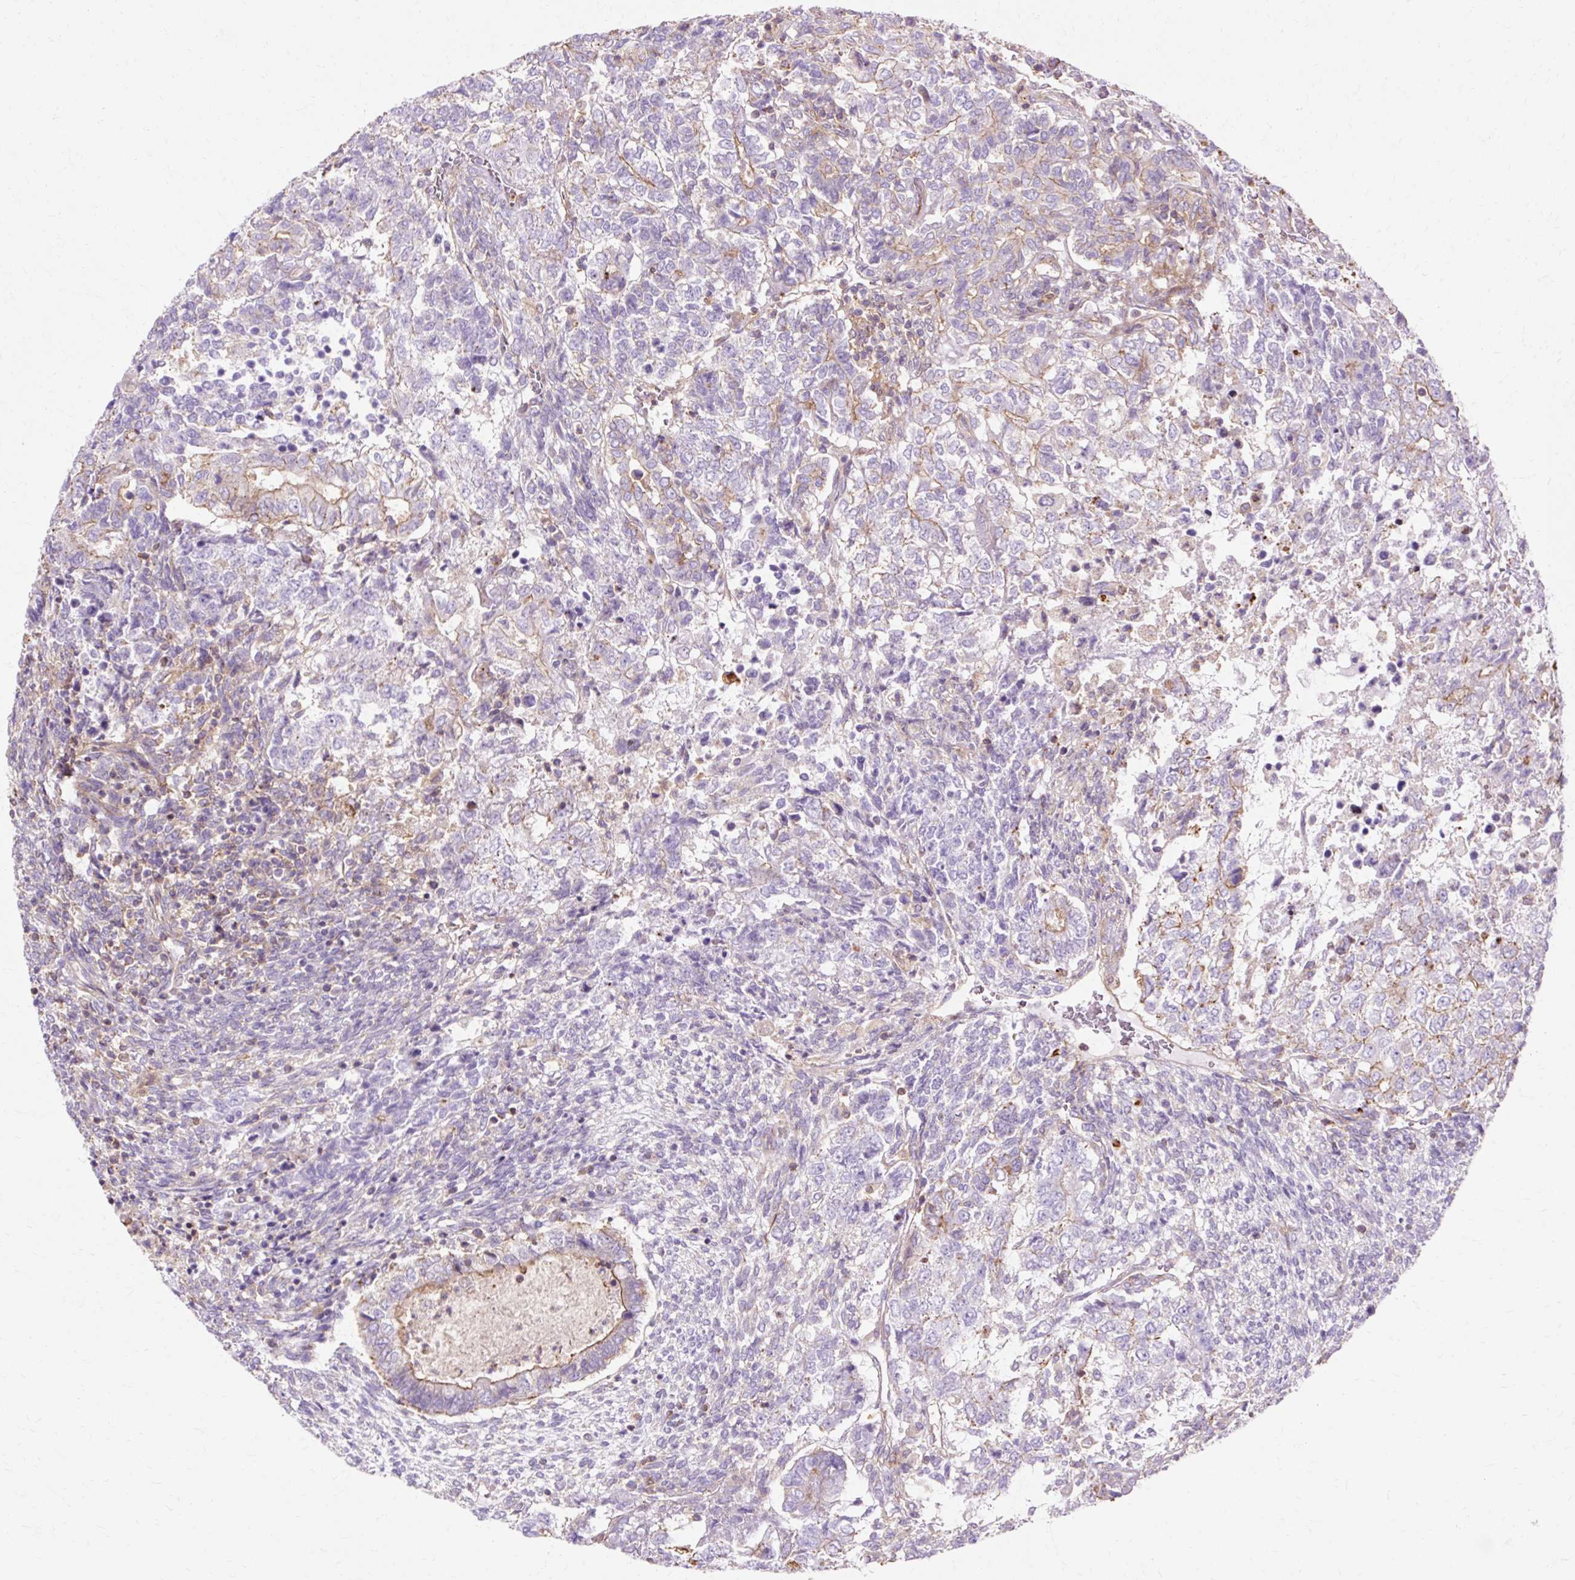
{"staining": {"intensity": "moderate", "quantity": "<25%", "location": "cytoplasmic/membranous"}, "tissue": "testis cancer", "cell_type": "Tumor cells", "image_type": "cancer", "snomed": [{"axis": "morphology", "description": "Carcinoma, Embryonal, NOS"}, {"axis": "topography", "description": "Testis"}], "caption": "DAB (3,3'-diaminobenzidine) immunohistochemical staining of human embryonal carcinoma (testis) displays moderate cytoplasmic/membranous protein expression in approximately <25% of tumor cells. (DAB IHC, brown staining for protein, blue staining for nuclei).", "gene": "TBC1D2B", "patient": {"sex": "male", "age": 23}}